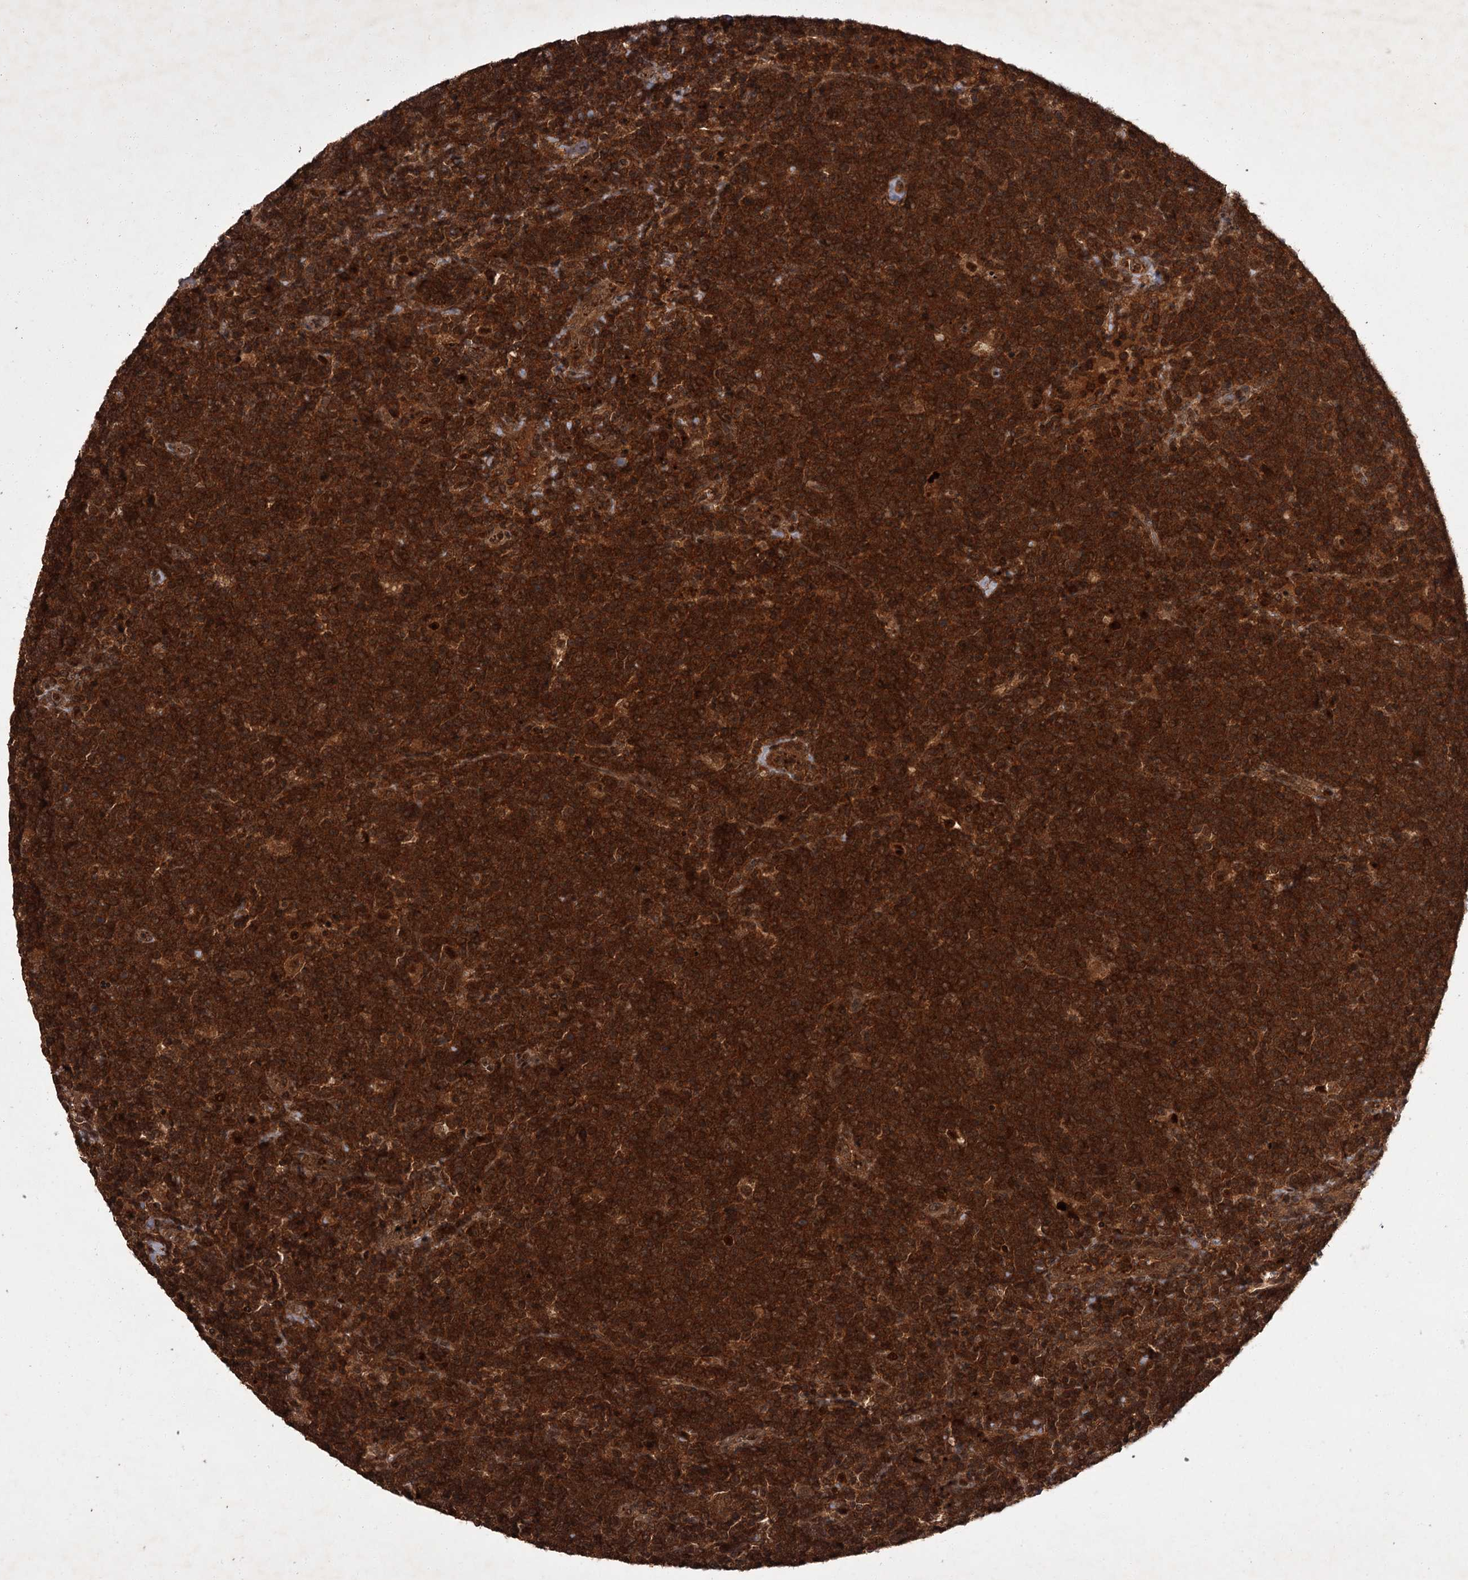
{"staining": {"intensity": "strong", "quantity": ">75%", "location": "cytoplasmic/membranous"}, "tissue": "lymphoma", "cell_type": "Tumor cells", "image_type": "cancer", "snomed": [{"axis": "morphology", "description": "Malignant lymphoma, non-Hodgkin's type, High grade"}, {"axis": "topography", "description": "Lymph node"}], "caption": "Malignant lymphoma, non-Hodgkin's type (high-grade) stained for a protein (brown) shows strong cytoplasmic/membranous positive positivity in about >75% of tumor cells.", "gene": "TBC1D23", "patient": {"sex": "male", "age": 61}}